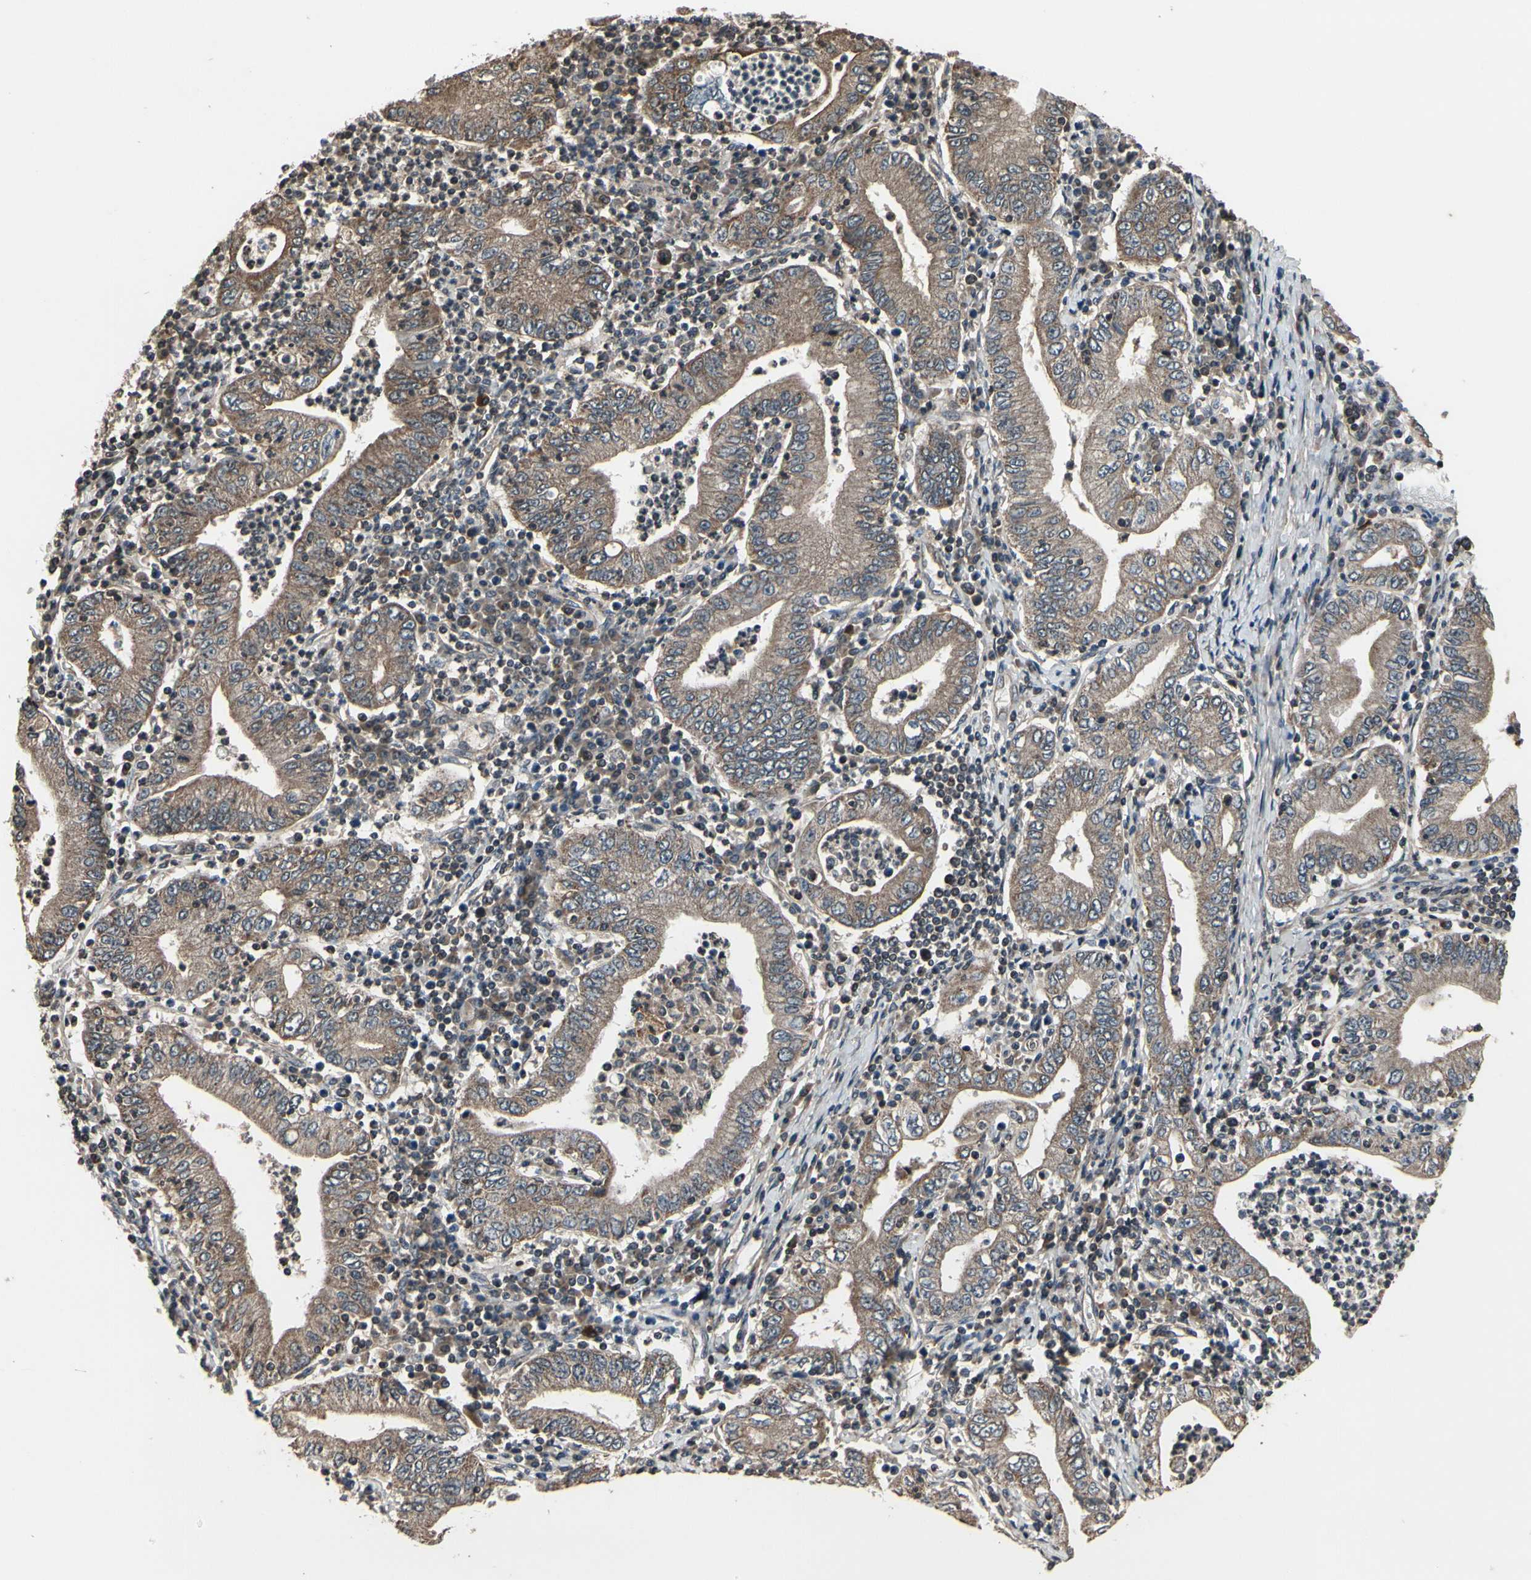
{"staining": {"intensity": "moderate", "quantity": ">75%", "location": "cytoplasmic/membranous"}, "tissue": "stomach cancer", "cell_type": "Tumor cells", "image_type": "cancer", "snomed": [{"axis": "morphology", "description": "Normal tissue, NOS"}, {"axis": "morphology", "description": "Adenocarcinoma, NOS"}, {"axis": "topography", "description": "Esophagus"}, {"axis": "topography", "description": "Stomach, upper"}, {"axis": "topography", "description": "Peripheral nerve tissue"}], "caption": "Immunohistochemical staining of human adenocarcinoma (stomach) displays moderate cytoplasmic/membranous protein expression in about >75% of tumor cells.", "gene": "MBTPS2", "patient": {"sex": "male", "age": 62}}